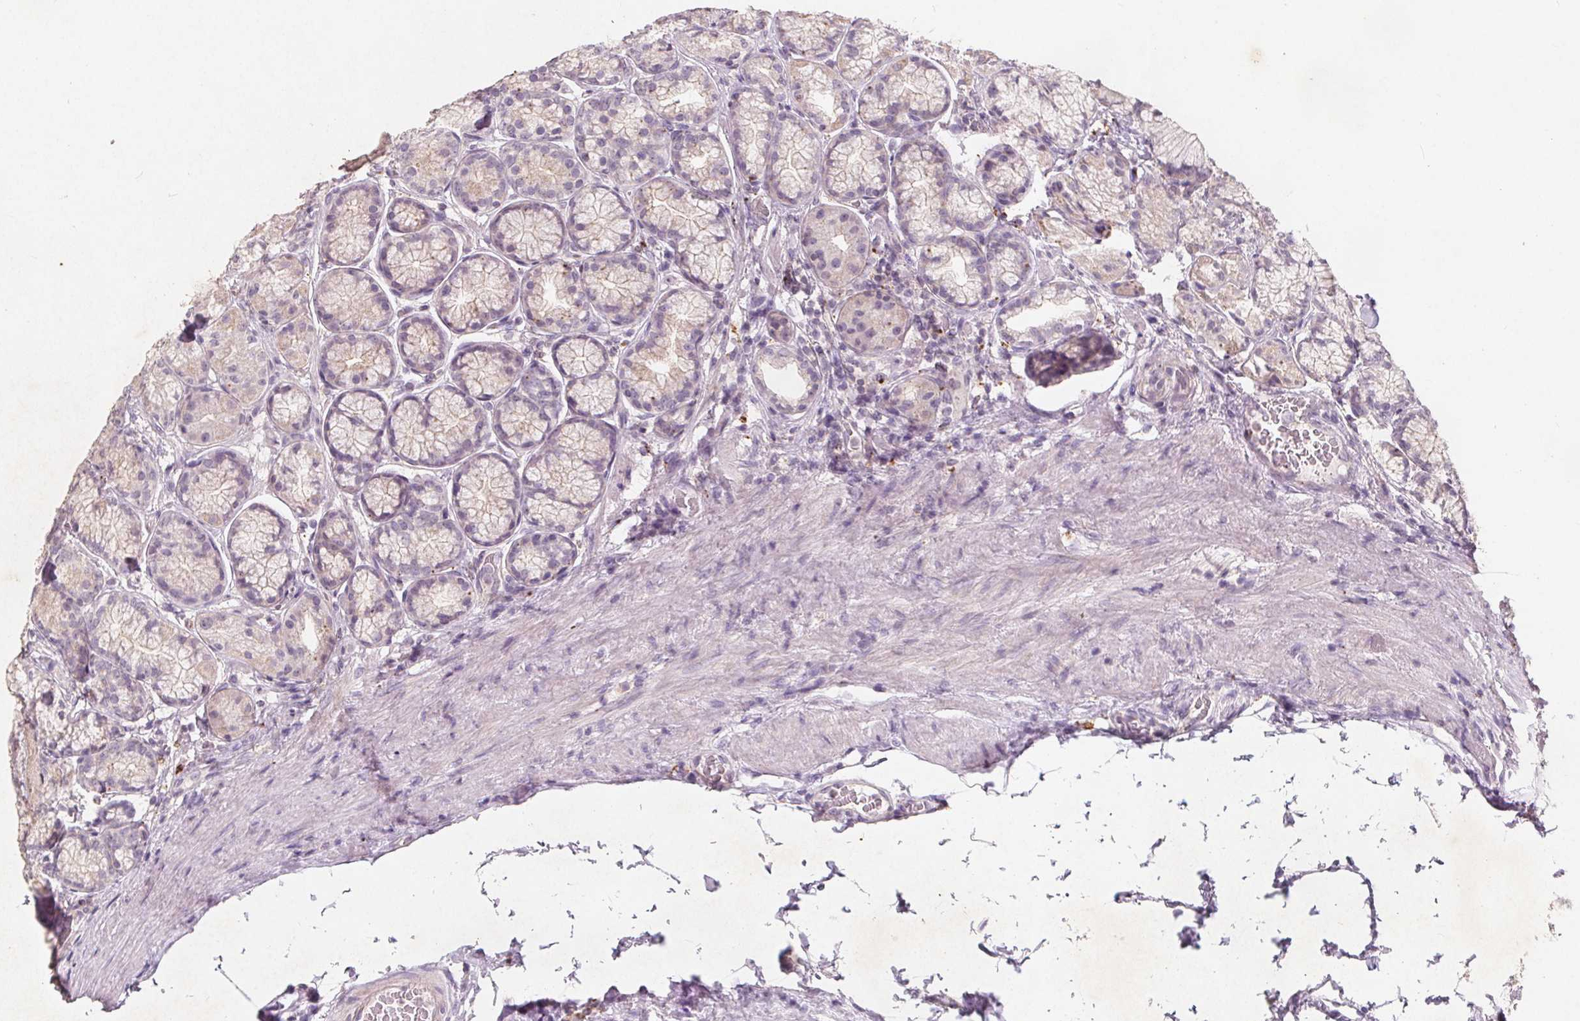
{"staining": {"intensity": "weak", "quantity": "<25%", "location": "cytoplasmic/membranous"}, "tissue": "stomach", "cell_type": "Glandular cells", "image_type": "normal", "snomed": [{"axis": "morphology", "description": "Normal tissue, NOS"}, {"axis": "morphology", "description": "Adenocarcinoma, NOS"}, {"axis": "morphology", "description": "Adenocarcinoma, High grade"}, {"axis": "topography", "description": "Stomach, upper"}, {"axis": "topography", "description": "Stomach"}], "caption": "Immunohistochemical staining of benign stomach demonstrates no significant expression in glandular cells.", "gene": "C19orf84", "patient": {"sex": "female", "age": 65}}